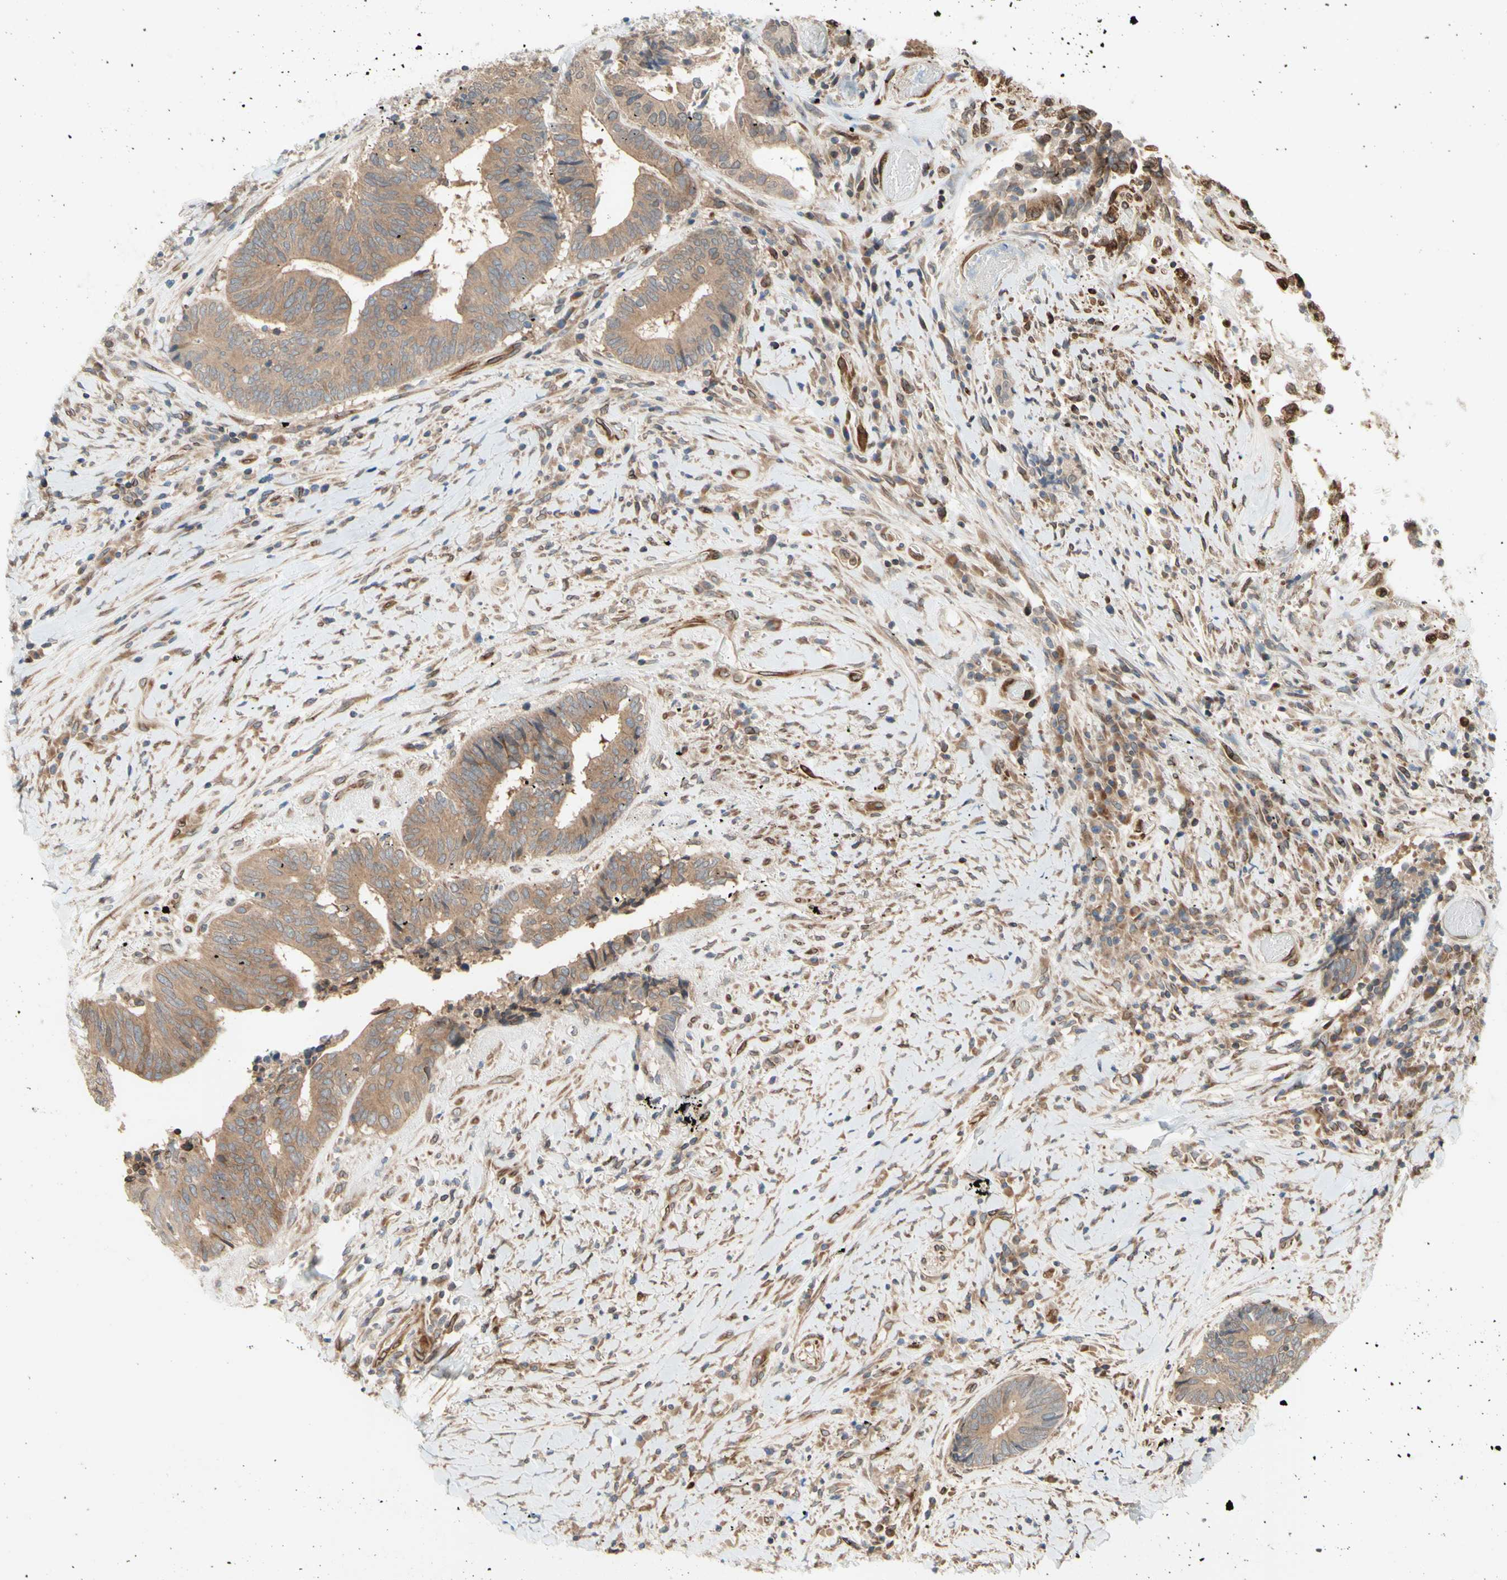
{"staining": {"intensity": "weak", "quantity": ">75%", "location": "cytoplasmic/membranous"}, "tissue": "colorectal cancer", "cell_type": "Tumor cells", "image_type": "cancer", "snomed": [{"axis": "morphology", "description": "Adenocarcinoma, NOS"}, {"axis": "topography", "description": "Rectum"}], "caption": "Colorectal cancer (adenocarcinoma) stained with a brown dye demonstrates weak cytoplasmic/membranous positive positivity in approximately >75% of tumor cells.", "gene": "TRAF2", "patient": {"sex": "male", "age": 63}}